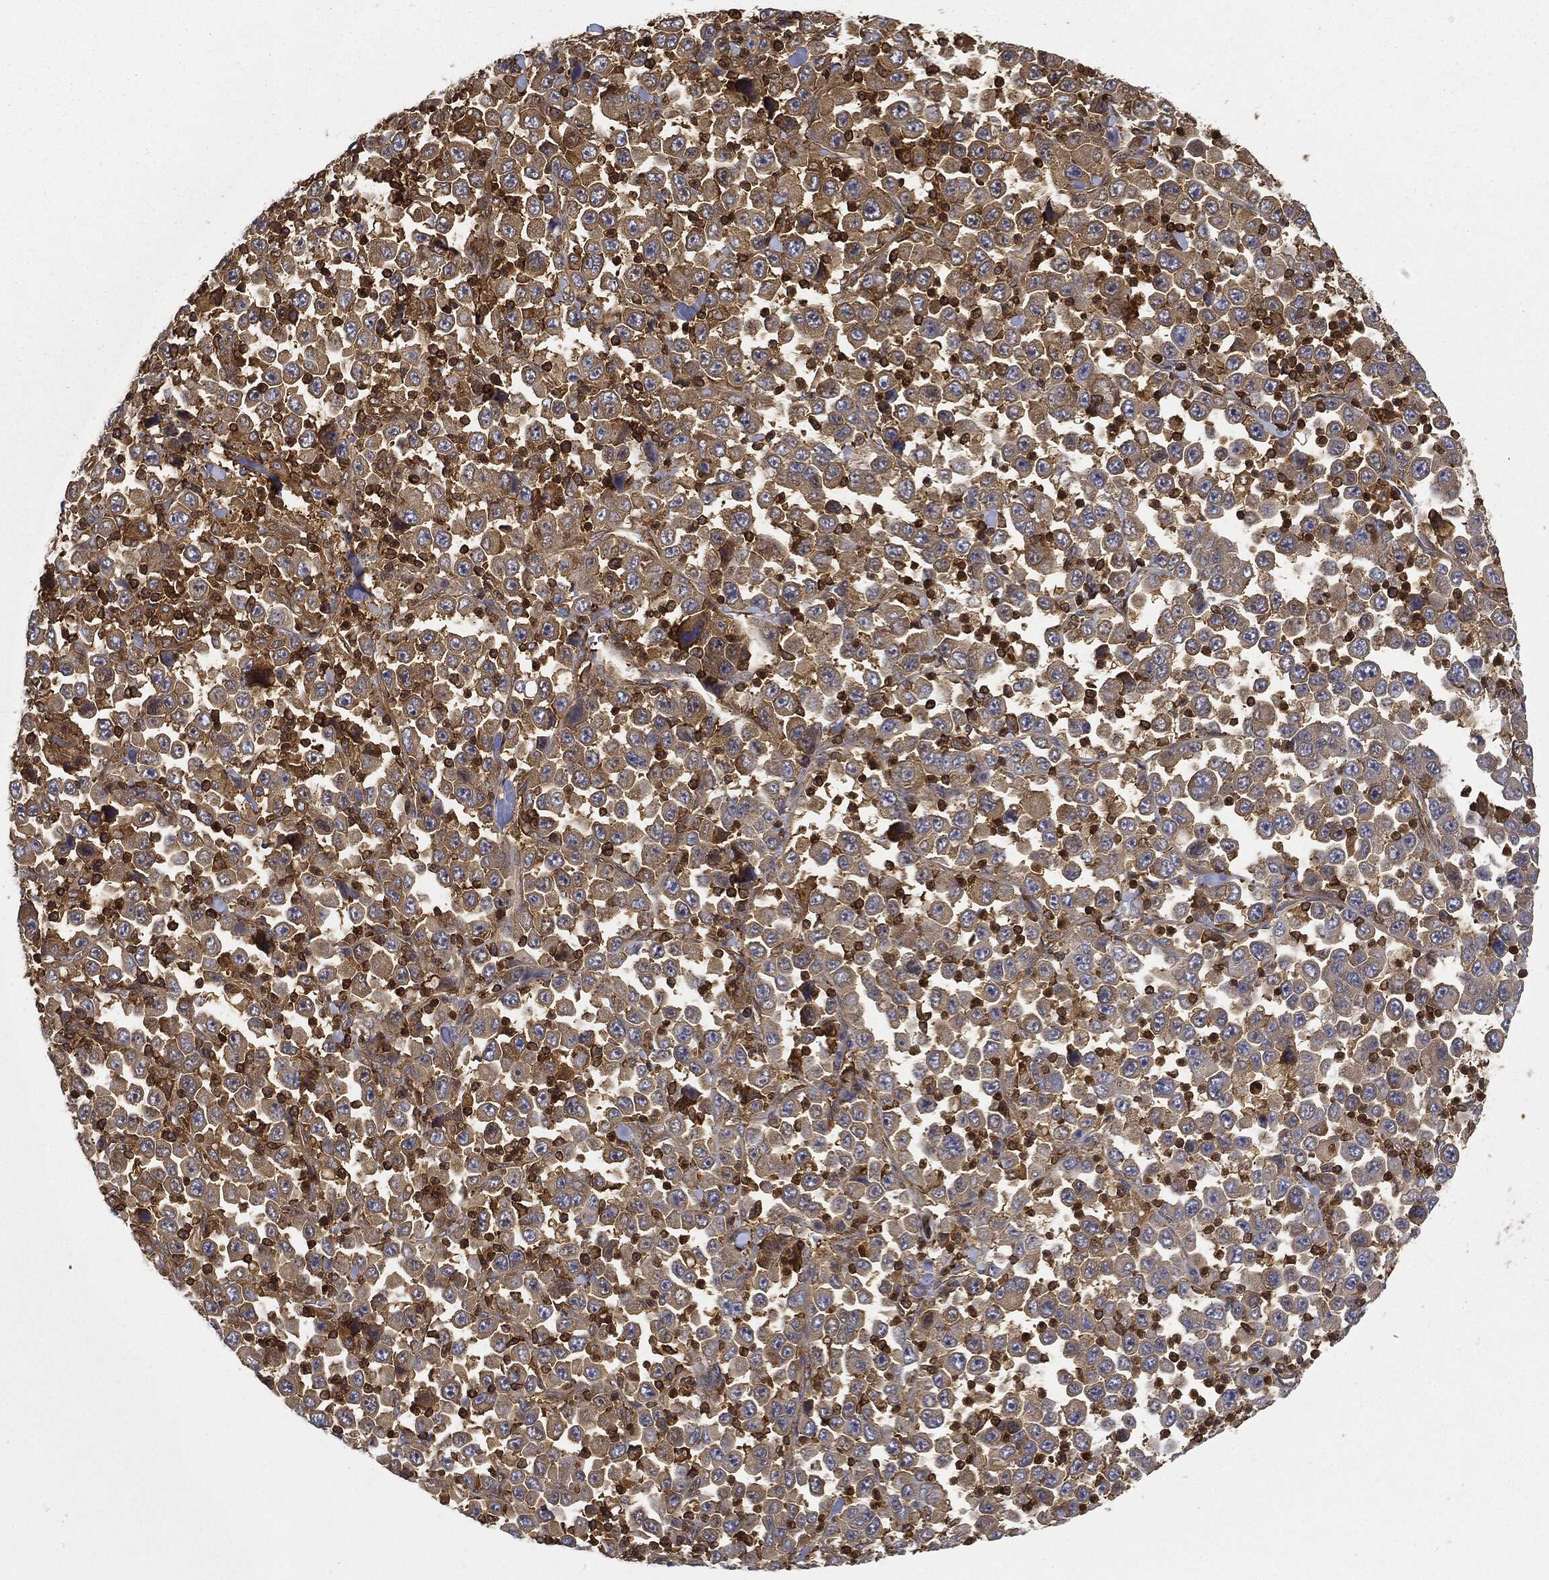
{"staining": {"intensity": "moderate", "quantity": "25%-75%", "location": "cytoplasmic/membranous"}, "tissue": "stomach cancer", "cell_type": "Tumor cells", "image_type": "cancer", "snomed": [{"axis": "morphology", "description": "Normal tissue, NOS"}, {"axis": "morphology", "description": "Adenocarcinoma, NOS"}, {"axis": "topography", "description": "Stomach, upper"}, {"axis": "topography", "description": "Stomach"}], "caption": "Adenocarcinoma (stomach) tissue exhibits moderate cytoplasmic/membranous positivity in about 25%-75% of tumor cells, visualized by immunohistochemistry. The protein of interest is stained brown, and the nuclei are stained in blue (DAB (3,3'-diaminobenzidine) IHC with brightfield microscopy, high magnification).", "gene": "WDR1", "patient": {"sex": "male", "age": 59}}